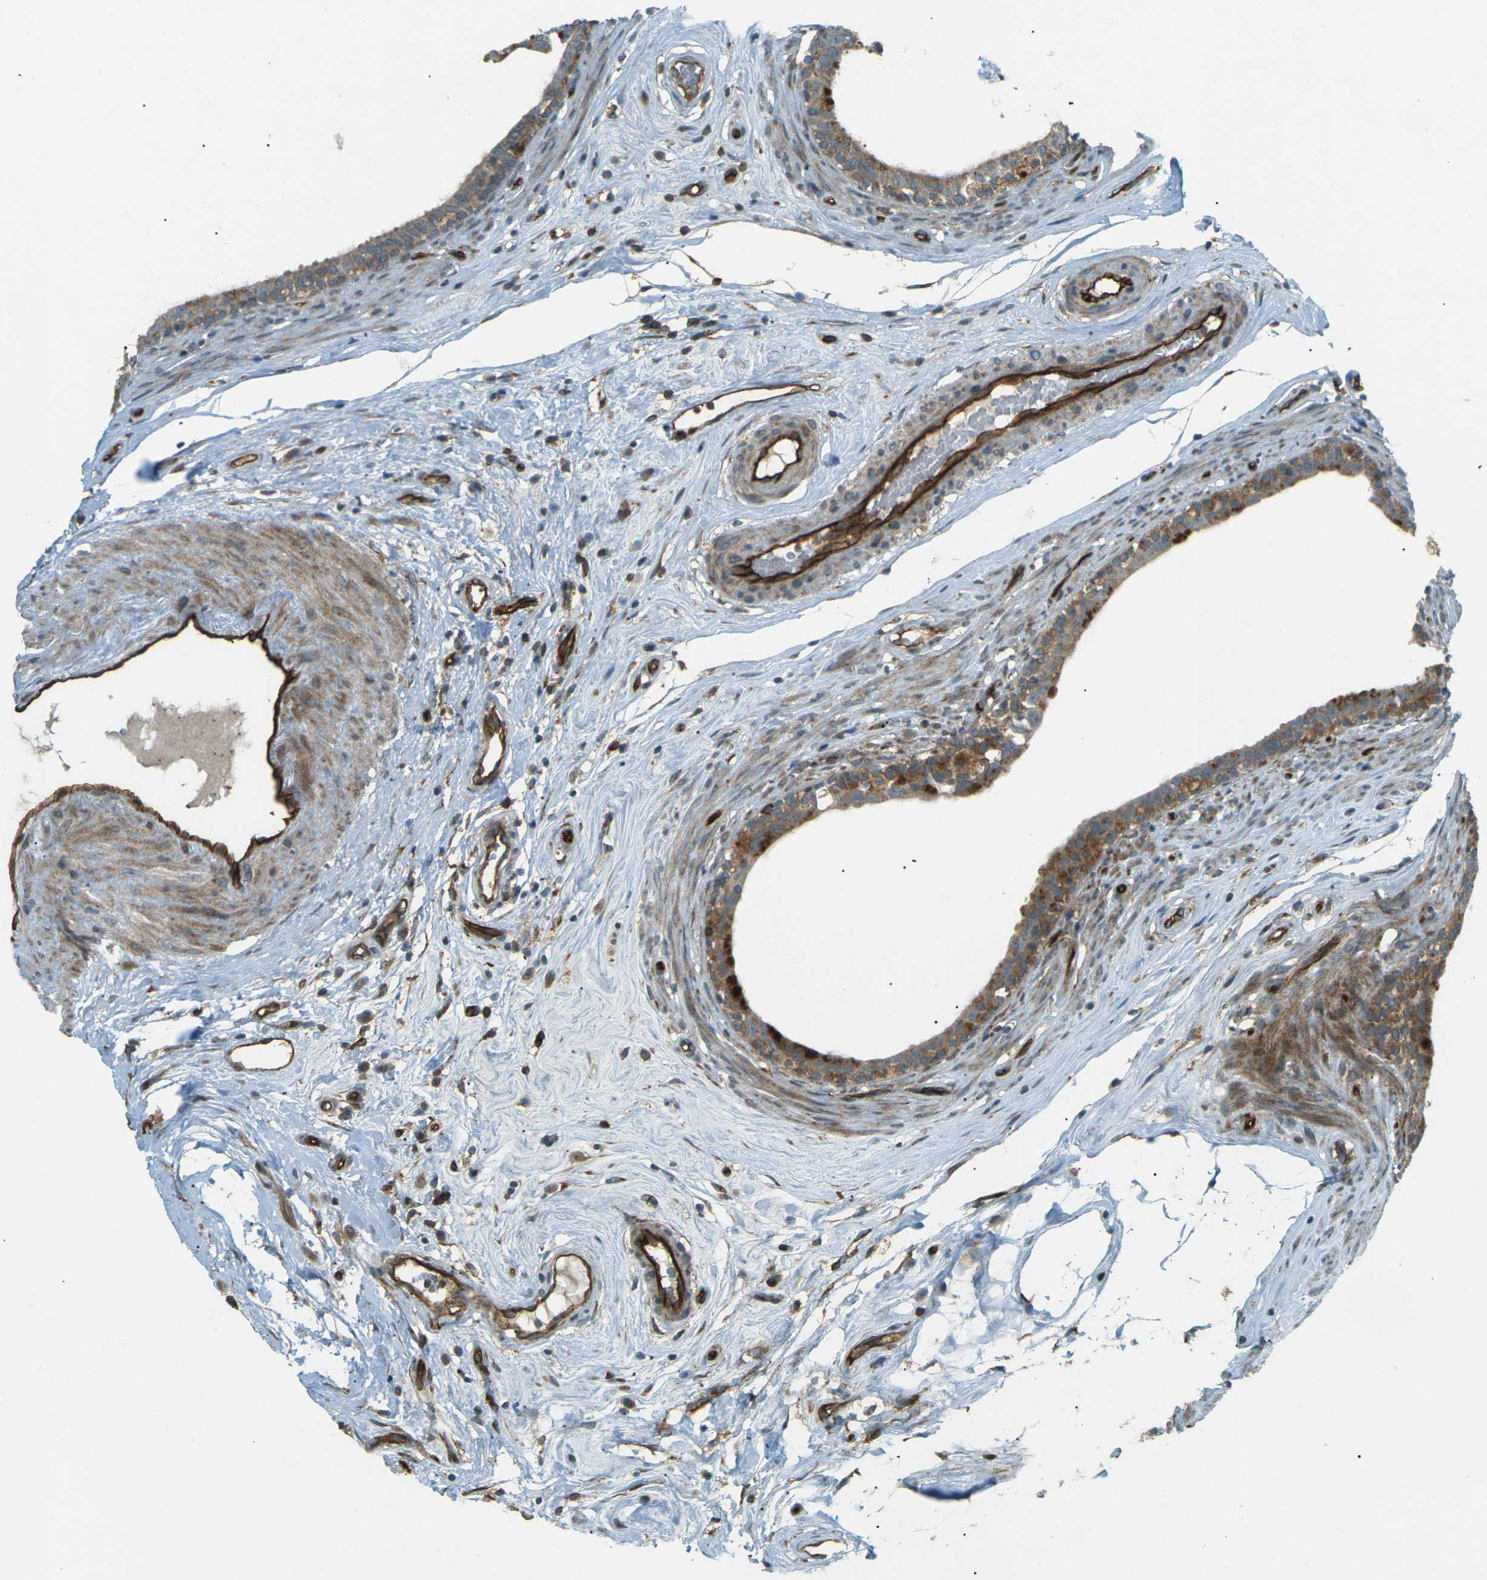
{"staining": {"intensity": "moderate", "quantity": ">75%", "location": "cytoplasmic/membranous"}, "tissue": "epididymis", "cell_type": "Glandular cells", "image_type": "normal", "snomed": [{"axis": "morphology", "description": "Normal tissue, NOS"}, {"axis": "morphology", "description": "Inflammation, NOS"}, {"axis": "topography", "description": "Epididymis"}], "caption": "A micrograph showing moderate cytoplasmic/membranous staining in approximately >75% of glandular cells in normal epididymis, as visualized by brown immunohistochemical staining.", "gene": "S1PR1", "patient": {"sex": "male", "age": 84}}